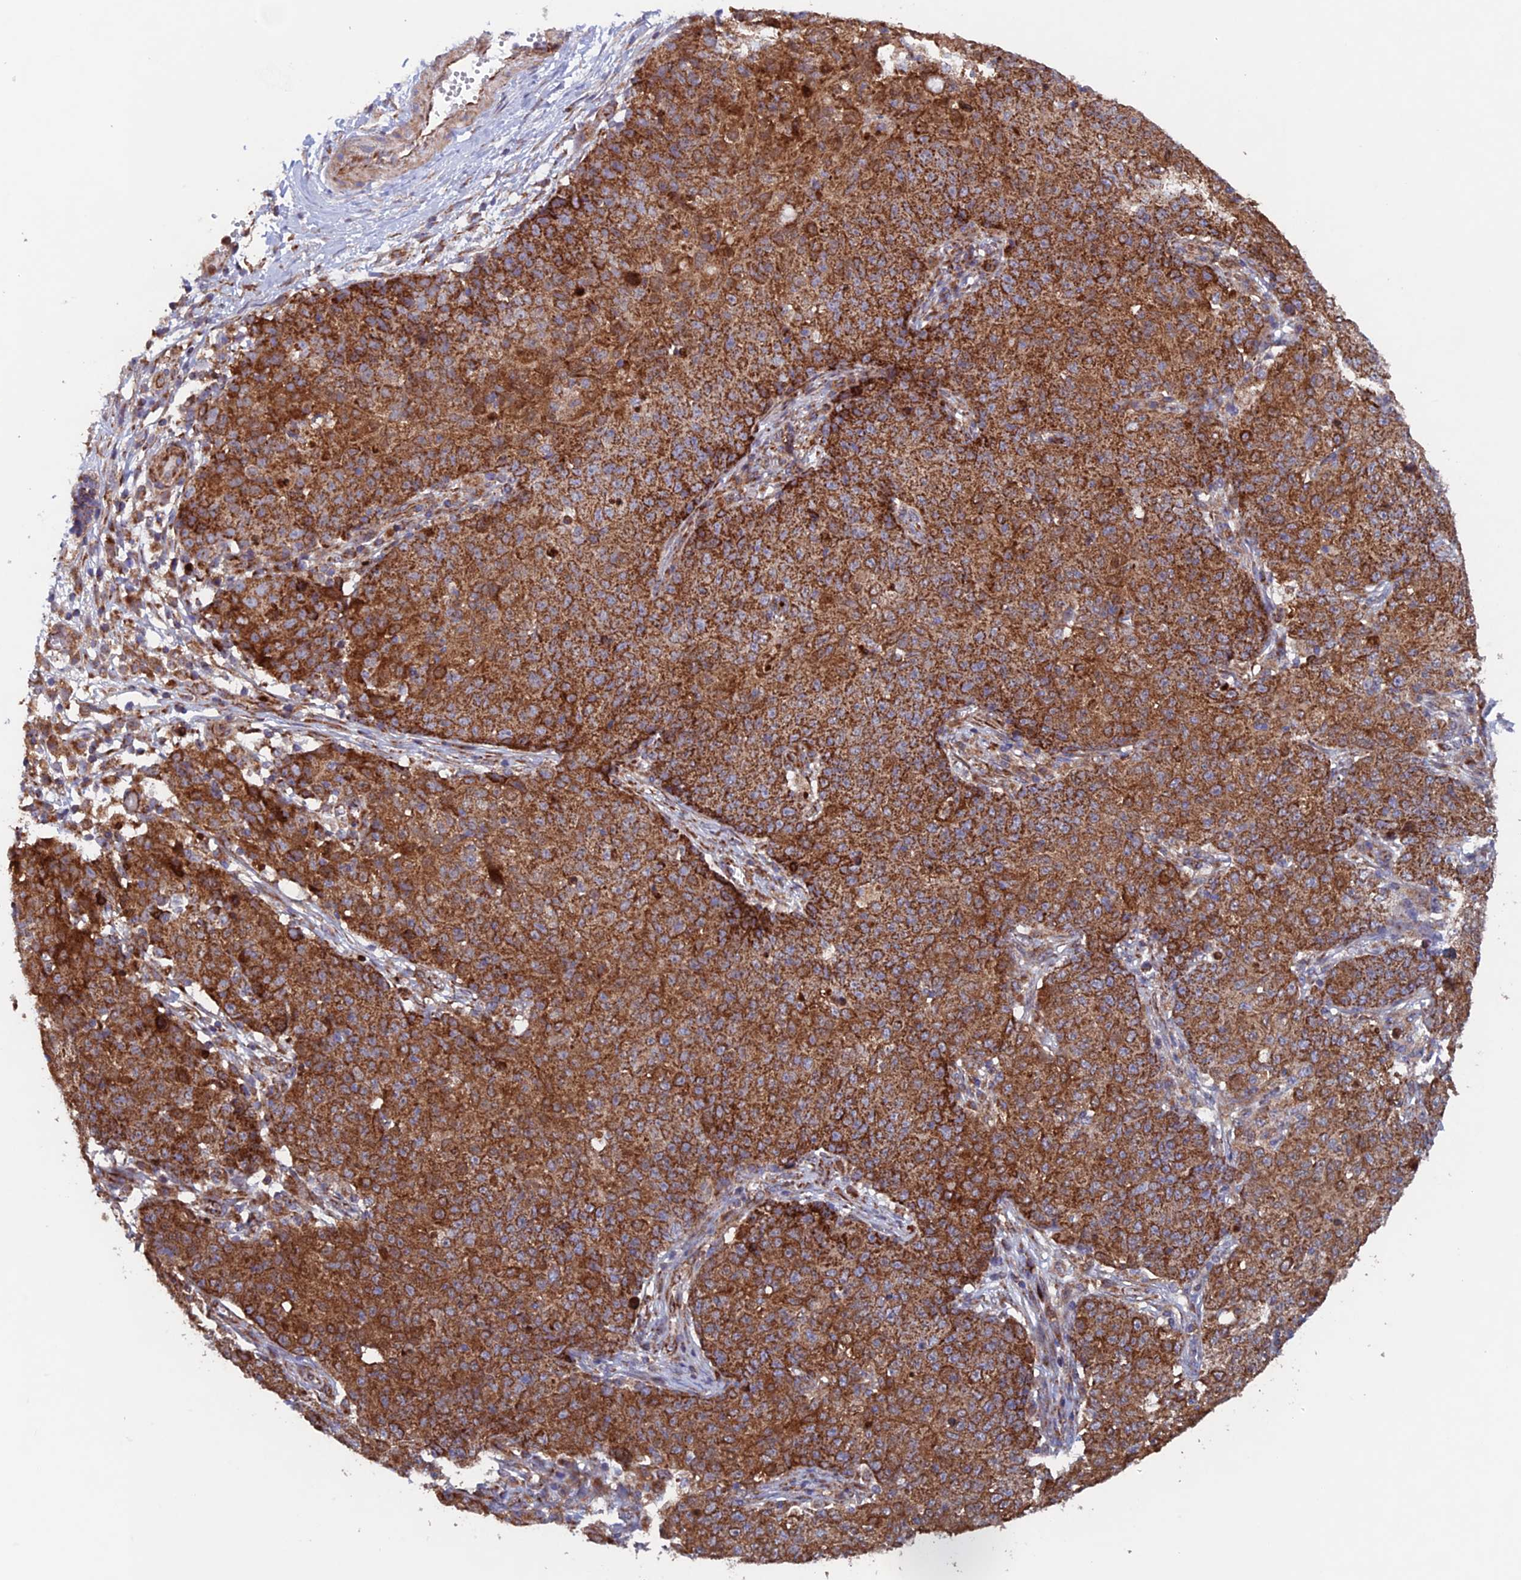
{"staining": {"intensity": "strong", "quantity": ">75%", "location": "cytoplasmic/membranous"}, "tissue": "ovarian cancer", "cell_type": "Tumor cells", "image_type": "cancer", "snomed": [{"axis": "morphology", "description": "Carcinoma, endometroid"}, {"axis": "topography", "description": "Ovary"}], "caption": "Immunohistochemical staining of human ovarian cancer (endometroid carcinoma) reveals high levels of strong cytoplasmic/membranous protein staining in about >75% of tumor cells.", "gene": "MRPL1", "patient": {"sex": "female", "age": 42}}